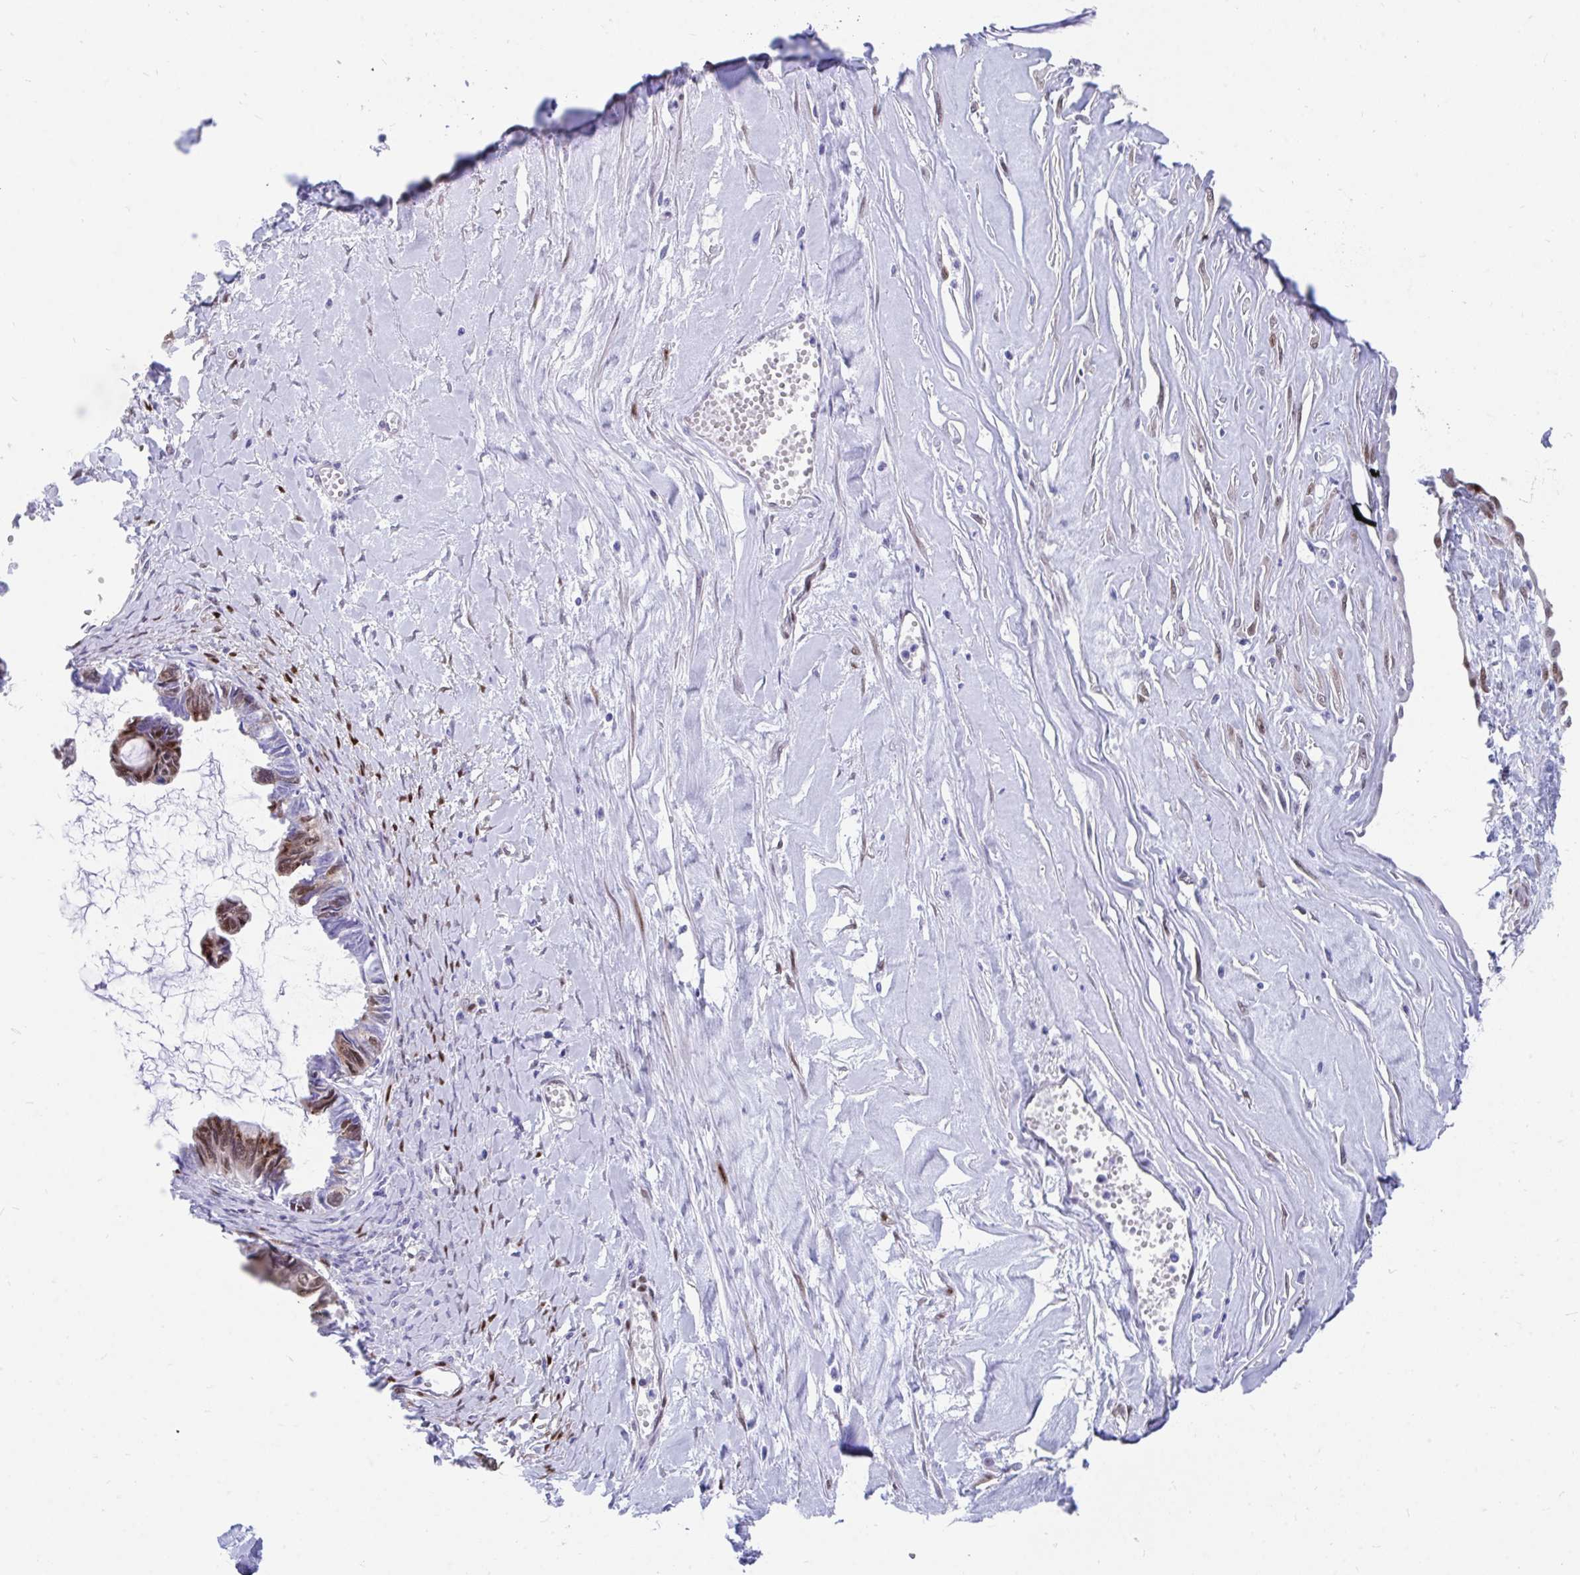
{"staining": {"intensity": "moderate", "quantity": "25%-75%", "location": "nuclear"}, "tissue": "ovarian cancer", "cell_type": "Tumor cells", "image_type": "cancer", "snomed": [{"axis": "morphology", "description": "Cystadenocarcinoma, mucinous, NOS"}, {"axis": "topography", "description": "Ovary"}], "caption": "Immunohistochemical staining of mucinous cystadenocarcinoma (ovarian) exhibits moderate nuclear protein positivity in about 25%-75% of tumor cells.", "gene": "RBPMS", "patient": {"sex": "female", "age": 61}}